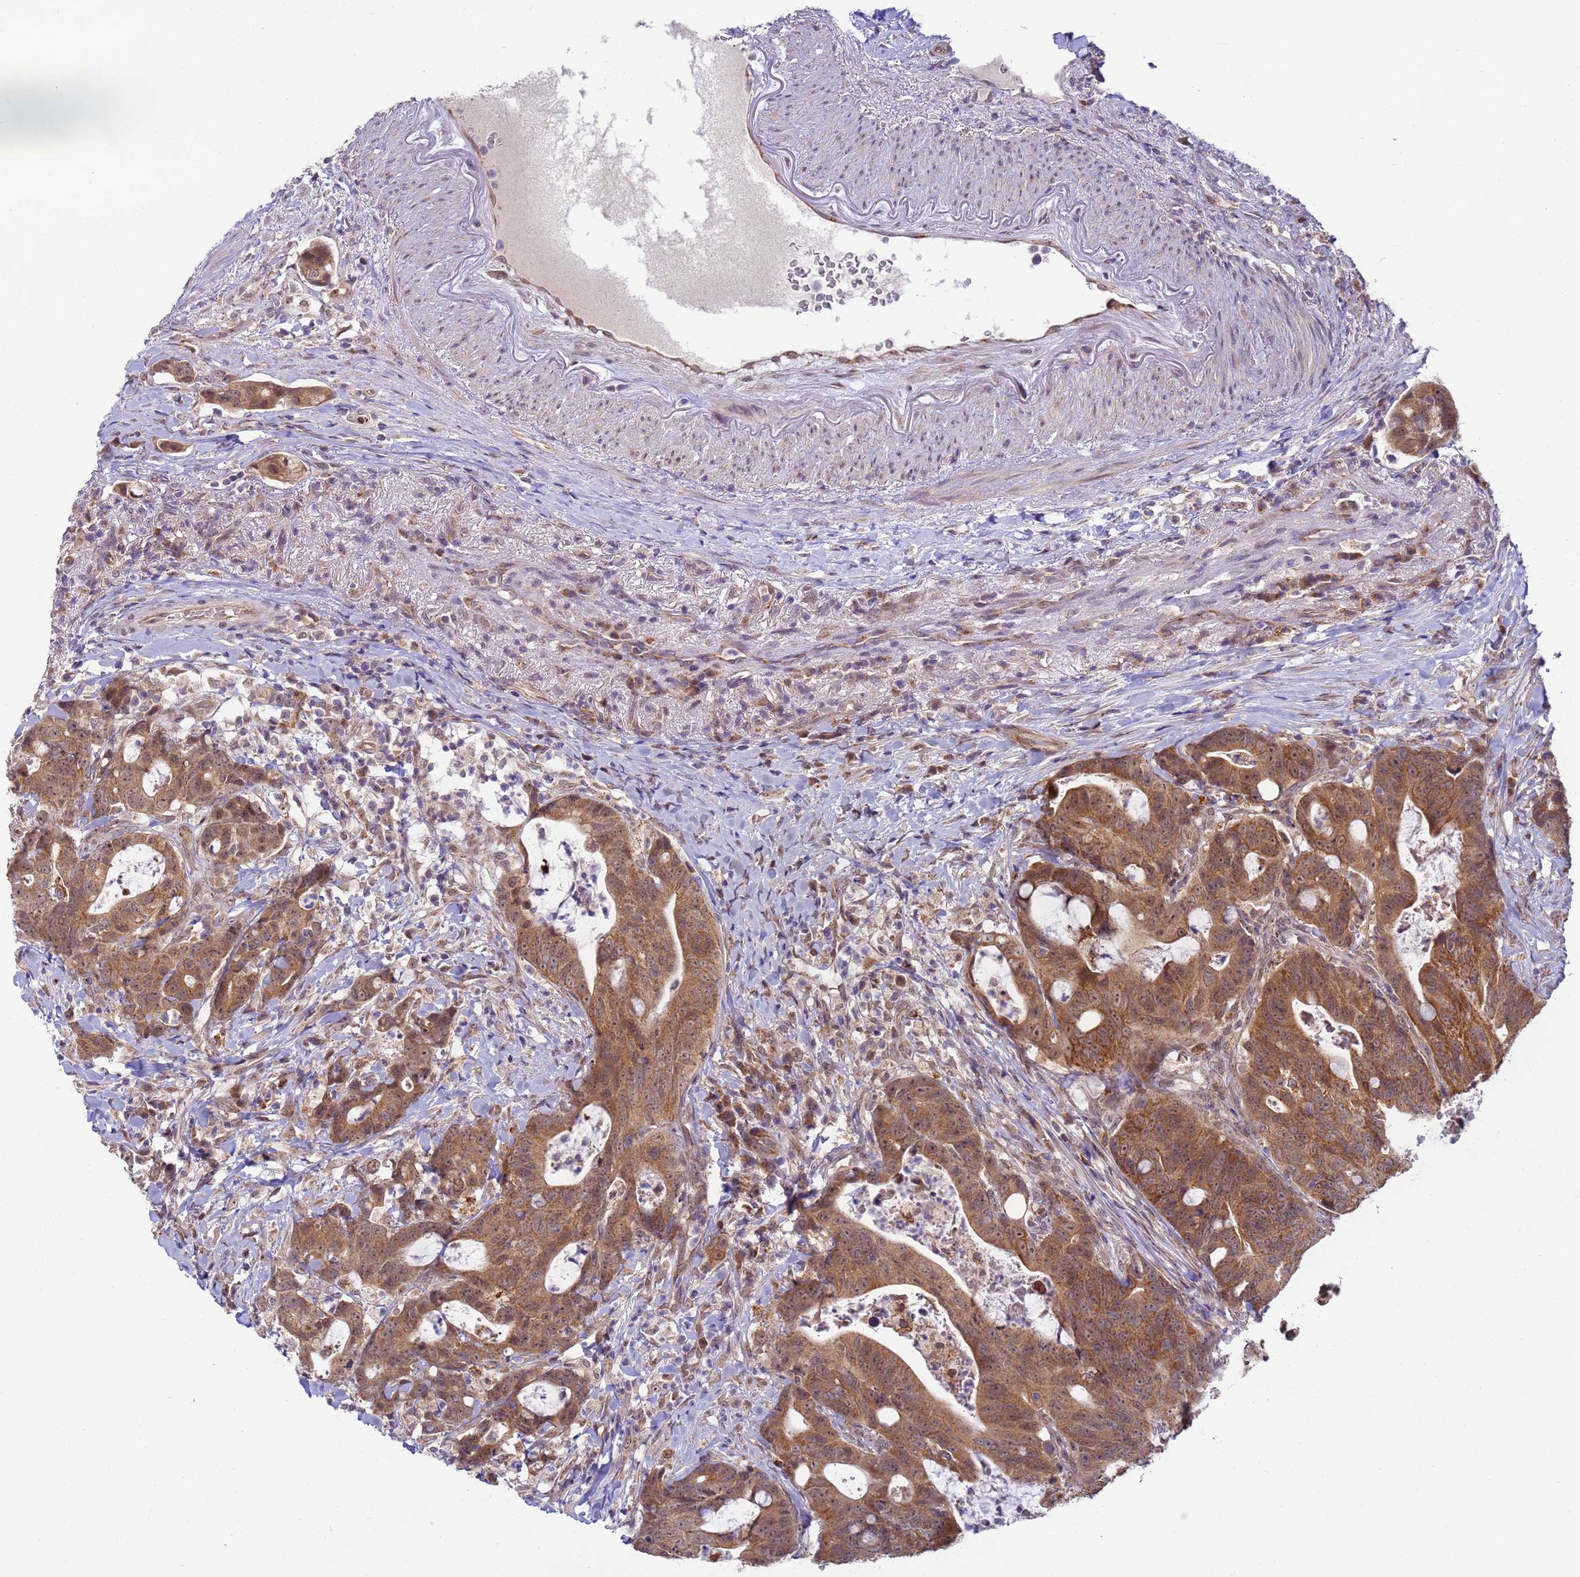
{"staining": {"intensity": "moderate", "quantity": ">75%", "location": "cytoplasmic/membranous,nuclear"}, "tissue": "colorectal cancer", "cell_type": "Tumor cells", "image_type": "cancer", "snomed": [{"axis": "morphology", "description": "Adenocarcinoma, NOS"}, {"axis": "topography", "description": "Colon"}], "caption": "There is medium levels of moderate cytoplasmic/membranous and nuclear positivity in tumor cells of colorectal adenocarcinoma, as demonstrated by immunohistochemical staining (brown color).", "gene": "RAPGEF3", "patient": {"sex": "female", "age": 82}}